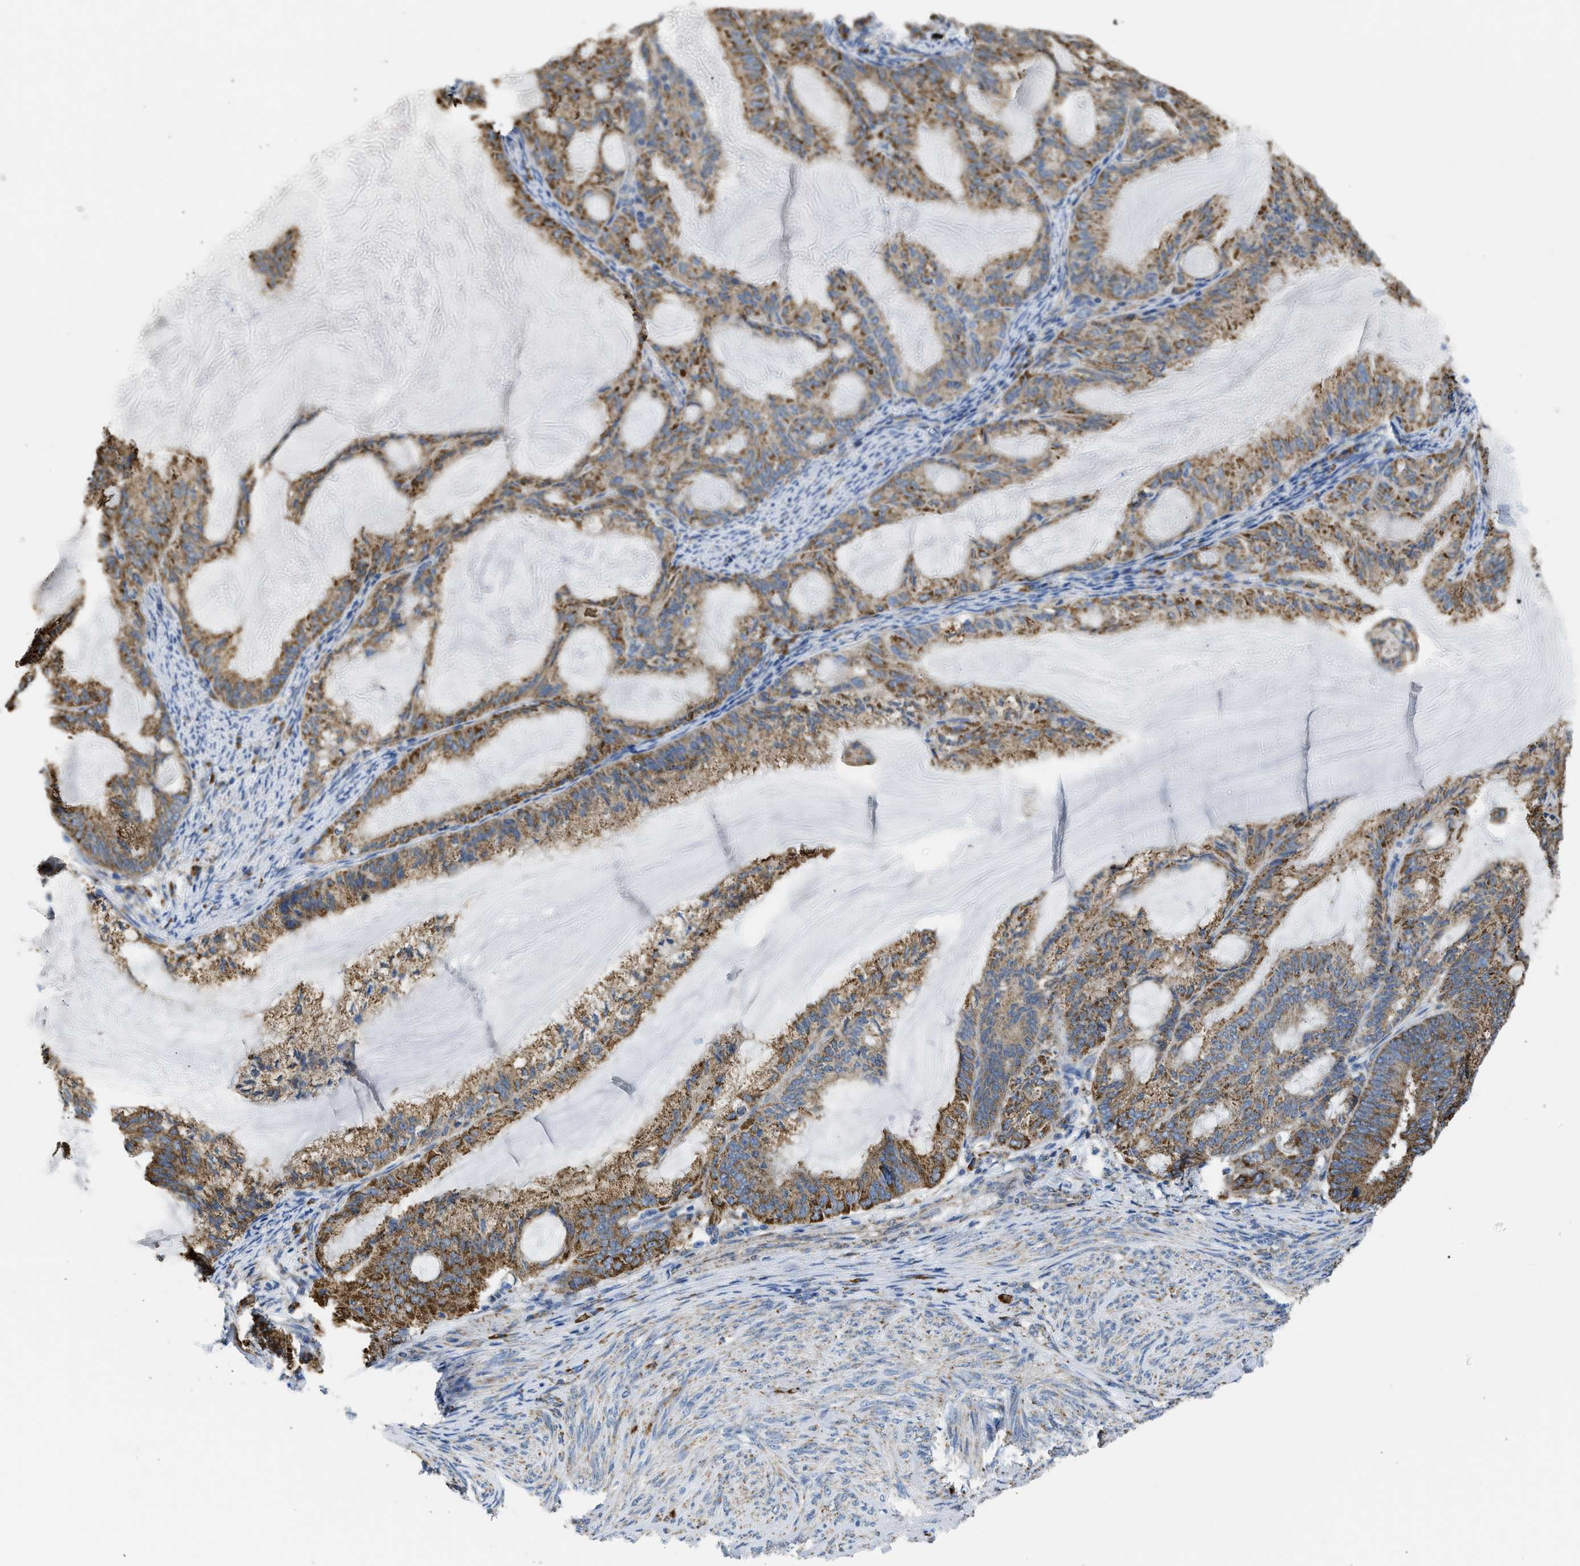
{"staining": {"intensity": "moderate", "quantity": ">75%", "location": "cytoplasmic/membranous"}, "tissue": "endometrial cancer", "cell_type": "Tumor cells", "image_type": "cancer", "snomed": [{"axis": "morphology", "description": "Adenocarcinoma, NOS"}, {"axis": "topography", "description": "Endometrium"}], "caption": "DAB (3,3'-diaminobenzidine) immunohistochemical staining of human adenocarcinoma (endometrial) exhibits moderate cytoplasmic/membranous protein positivity in about >75% of tumor cells. Nuclei are stained in blue.", "gene": "CYCS", "patient": {"sex": "female", "age": 86}}